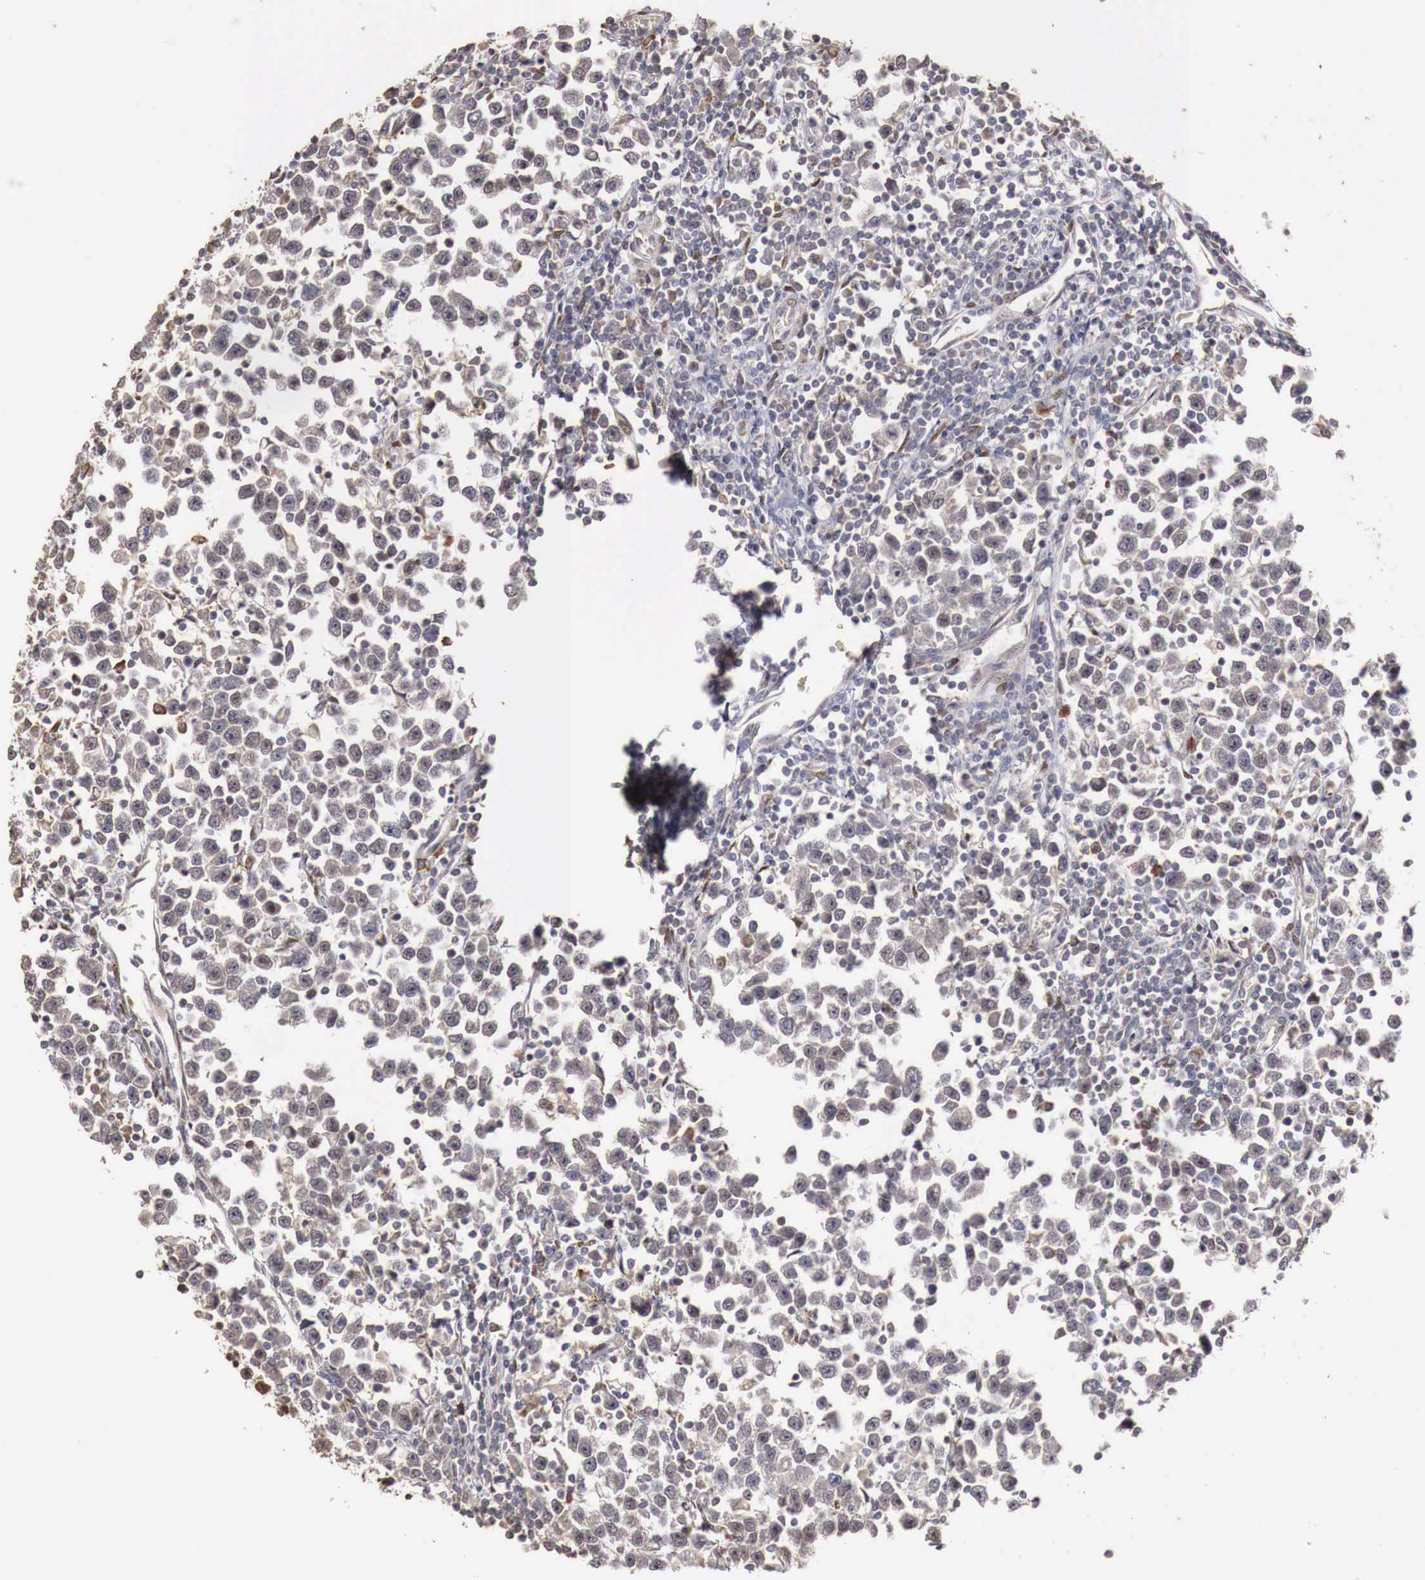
{"staining": {"intensity": "weak", "quantity": "<25%", "location": "nuclear"}, "tissue": "testis cancer", "cell_type": "Tumor cells", "image_type": "cancer", "snomed": [{"axis": "morphology", "description": "Seminoma, NOS"}, {"axis": "topography", "description": "Testis"}], "caption": "Photomicrograph shows no significant protein expression in tumor cells of testis cancer.", "gene": "KHDRBS2", "patient": {"sex": "male", "age": 43}}